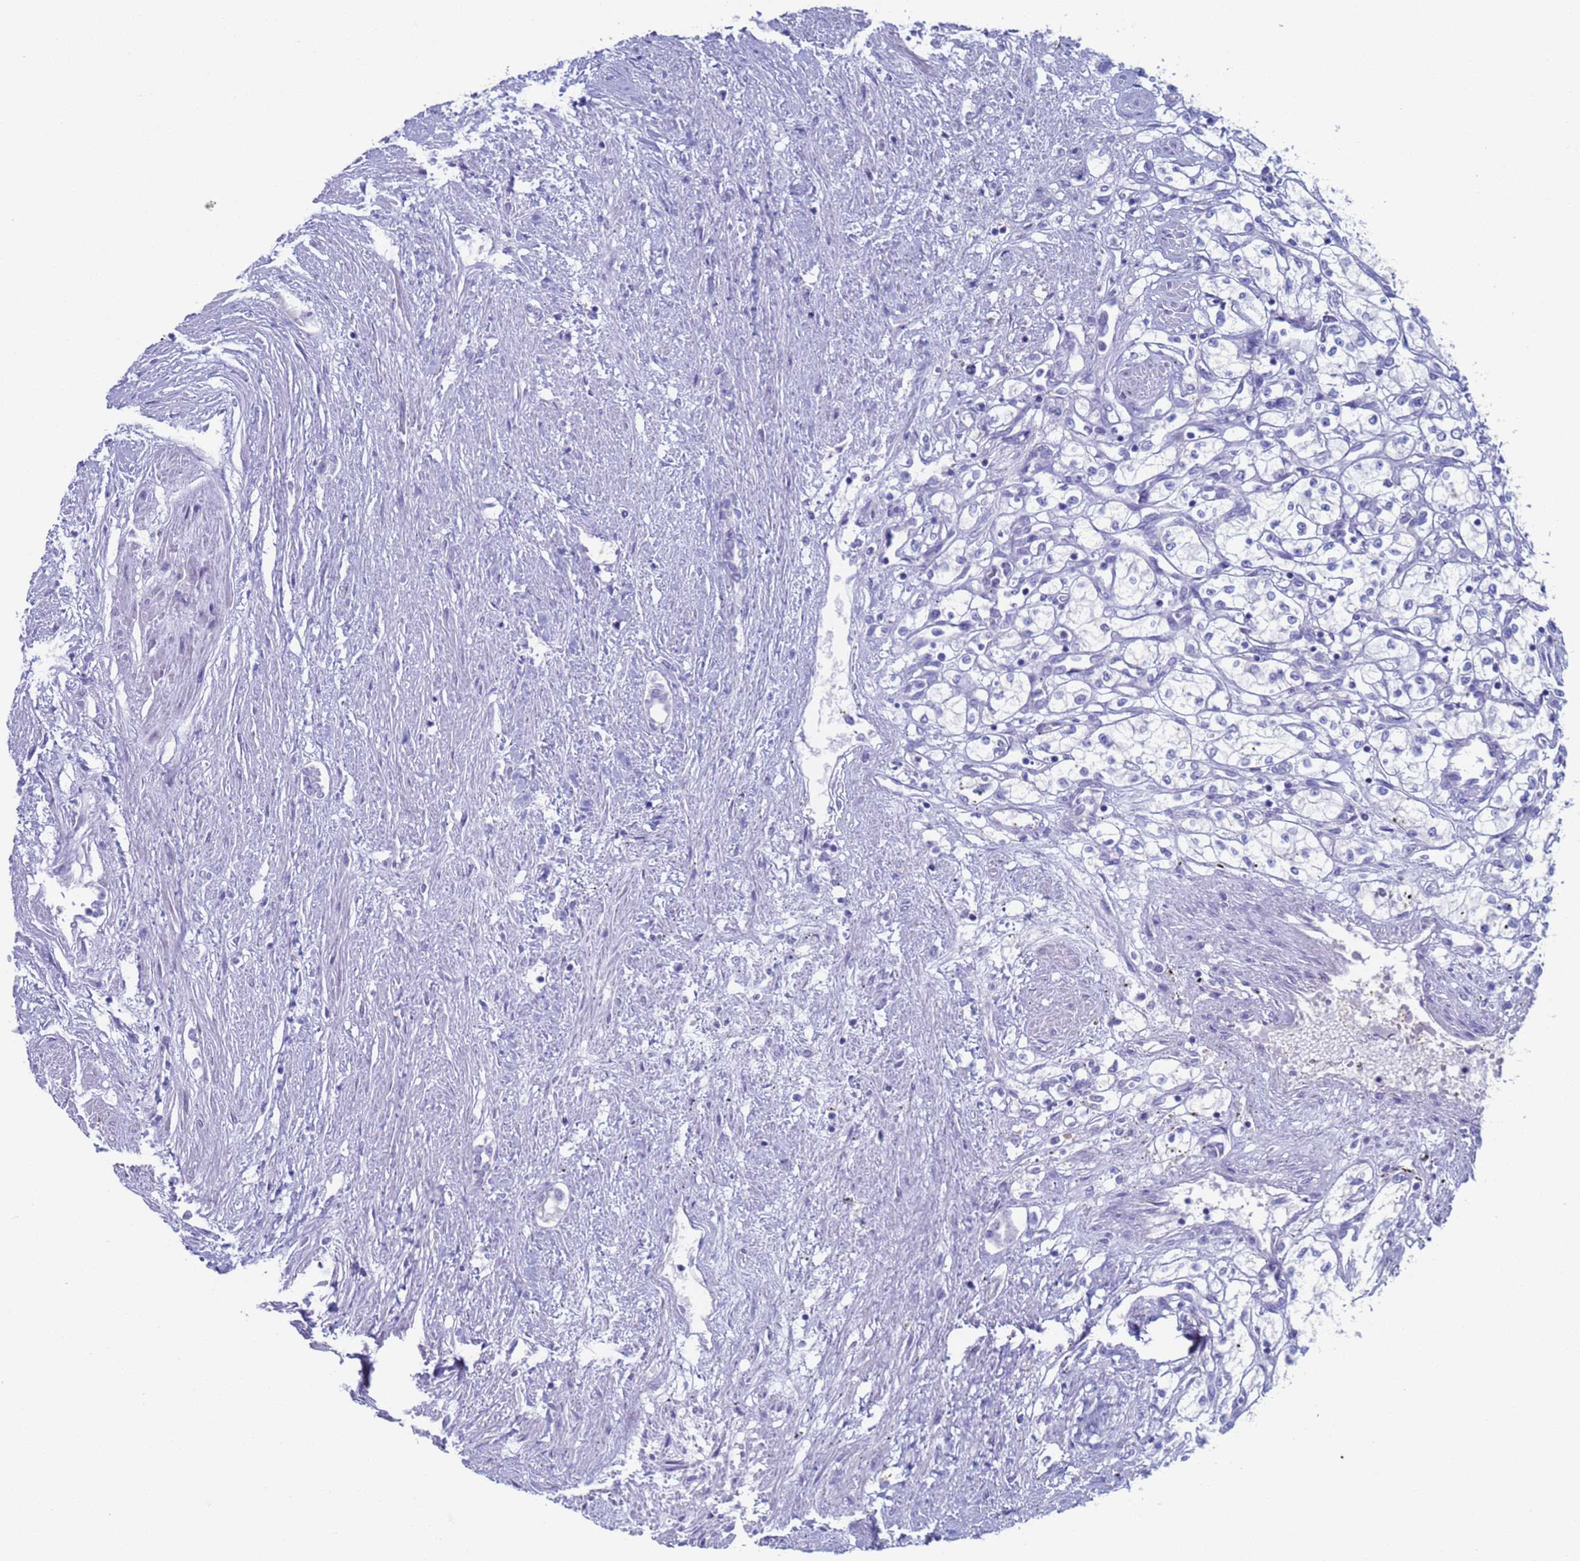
{"staining": {"intensity": "negative", "quantity": "none", "location": "none"}, "tissue": "renal cancer", "cell_type": "Tumor cells", "image_type": "cancer", "snomed": [{"axis": "morphology", "description": "Adenocarcinoma, NOS"}, {"axis": "topography", "description": "Kidney"}], "caption": "The immunohistochemistry micrograph has no significant staining in tumor cells of renal cancer tissue.", "gene": "PET117", "patient": {"sex": "male", "age": 59}}